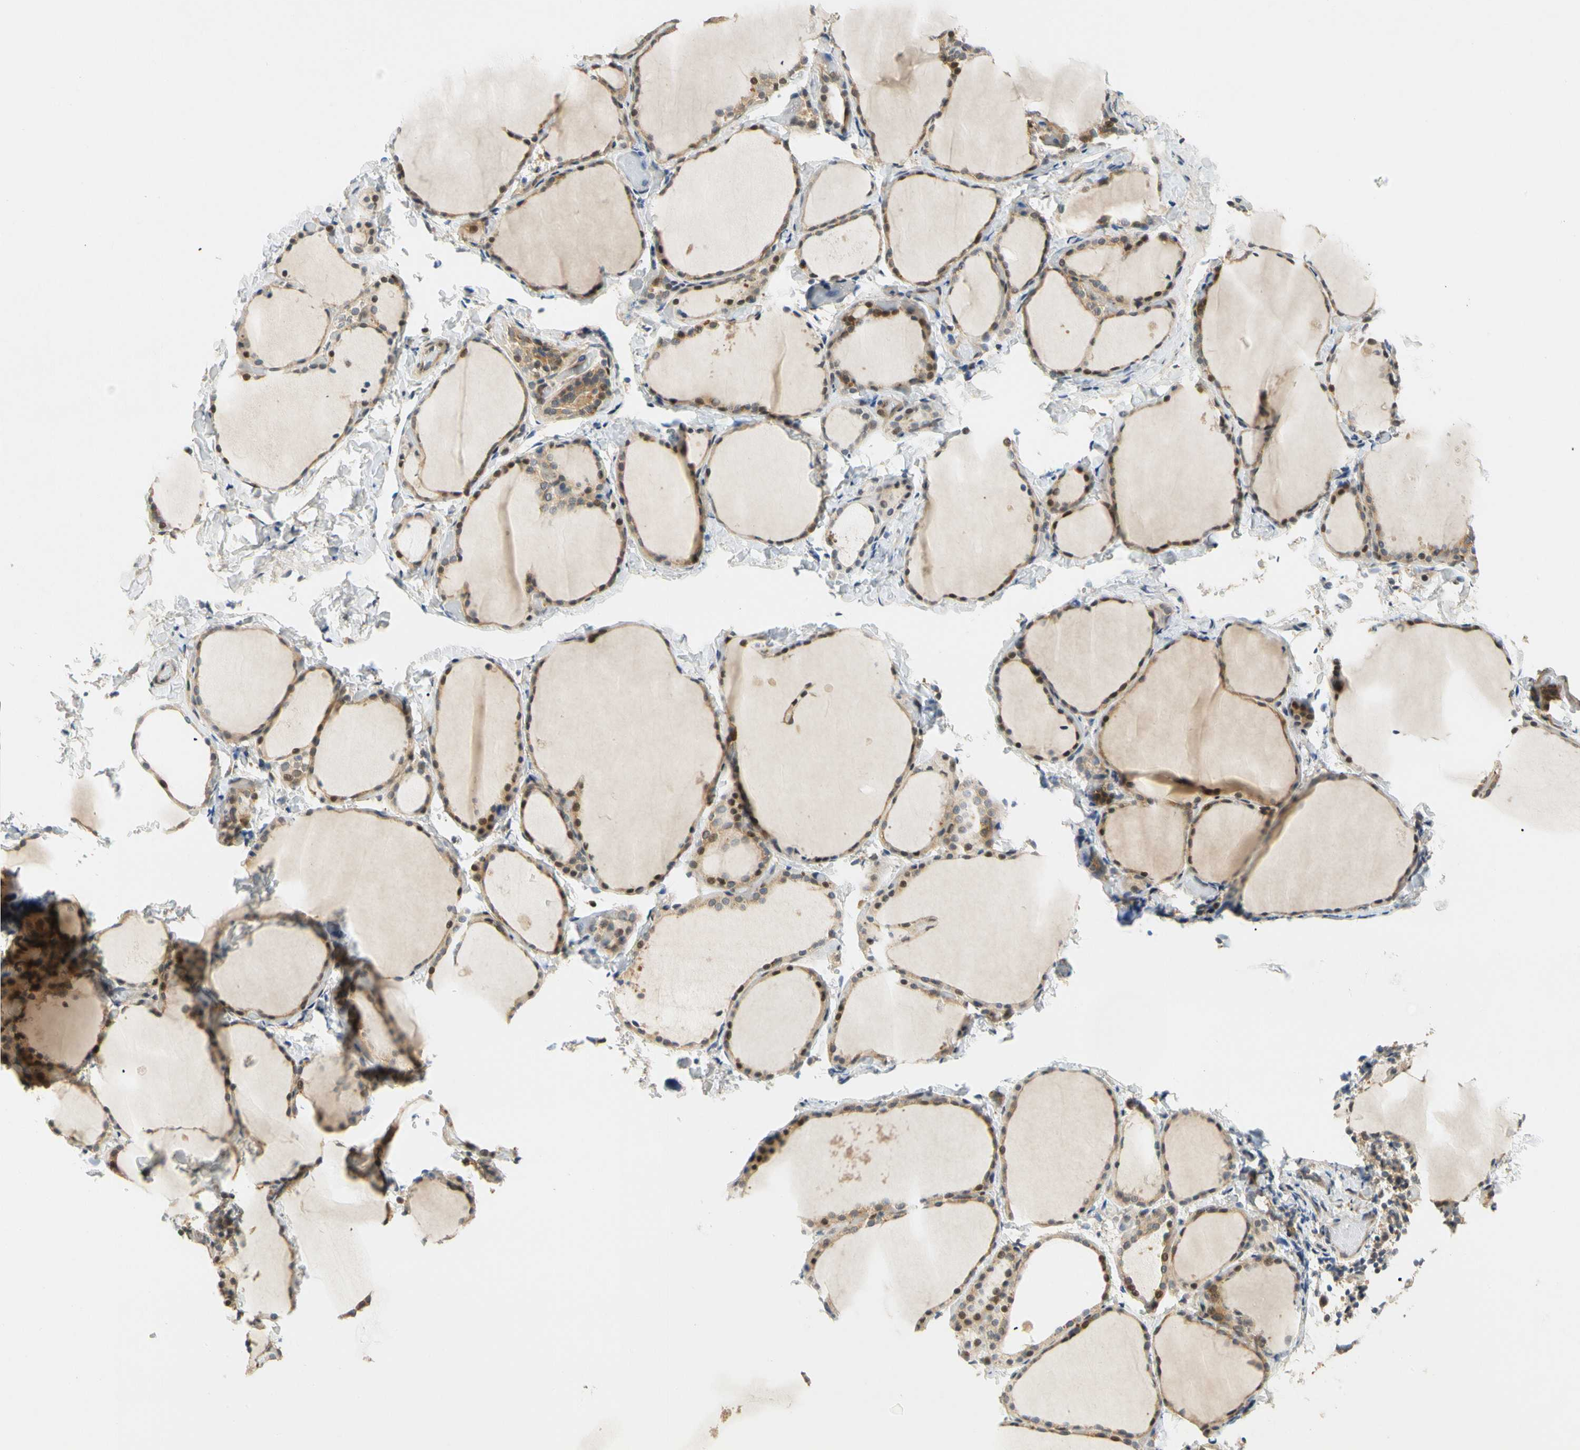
{"staining": {"intensity": "moderate", "quantity": ">75%", "location": "cytoplasmic/membranous"}, "tissue": "thyroid gland", "cell_type": "Glandular cells", "image_type": "normal", "snomed": [{"axis": "morphology", "description": "Normal tissue, NOS"}, {"axis": "morphology", "description": "Papillary adenocarcinoma, NOS"}, {"axis": "topography", "description": "Thyroid gland"}], "caption": "The photomicrograph shows staining of benign thyroid gland, revealing moderate cytoplasmic/membranous protein staining (brown color) within glandular cells.", "gene": "GATD1", "patient": {"sex": "female", "age": 30}}